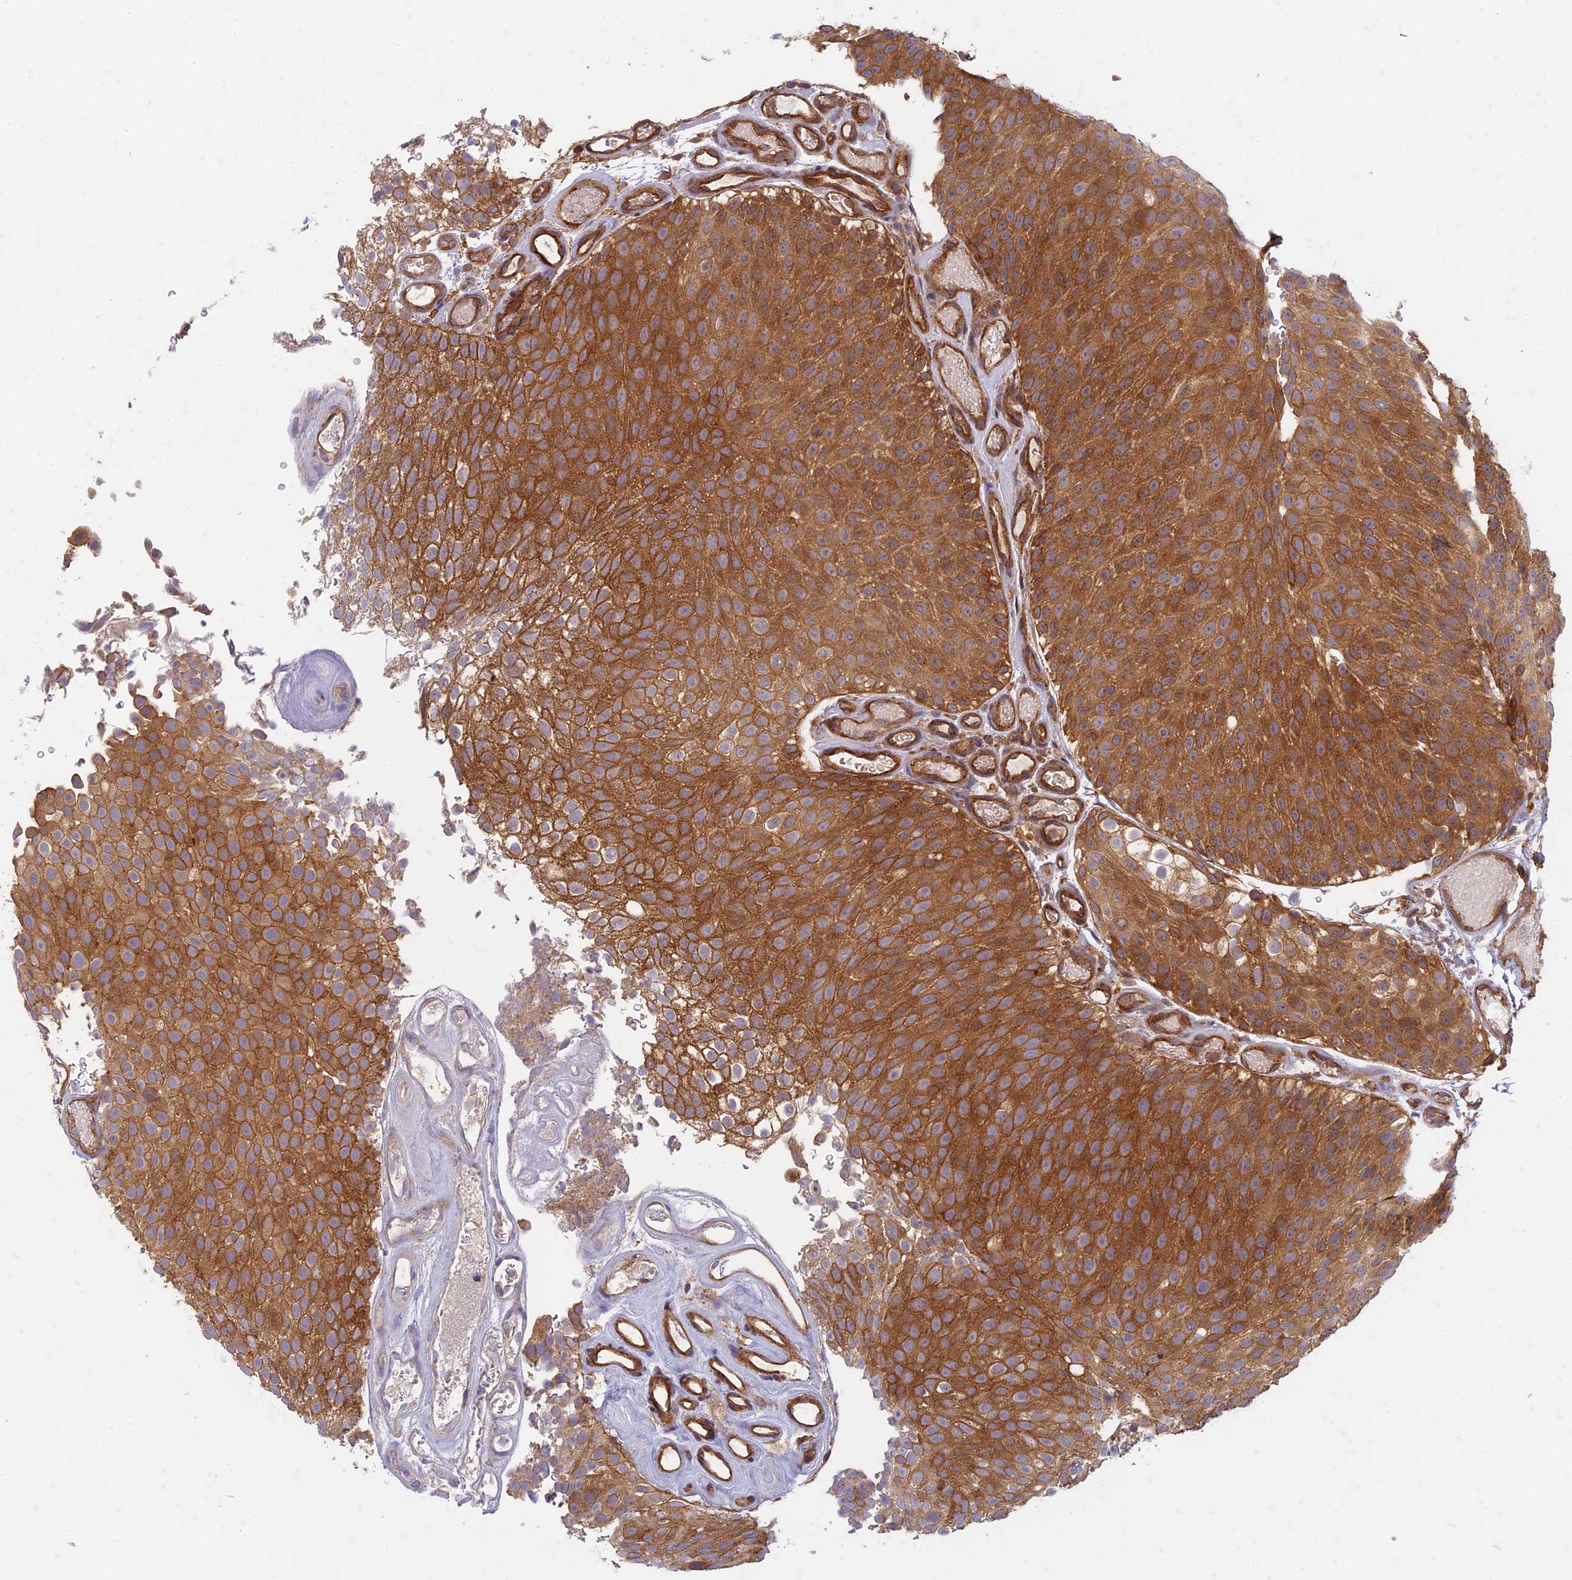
{"staining": {"intensity": "strong", "quantity": ">75%", "location": "cytoplasmic/membranous"}, "tissue": "urothelial cancer", "cell_type": "Tumor cells", "image_type": "cancer", "snomed": [{"axis": "morphology", "description": "Urothelial carcinoma, Low grade"}, {"axis": "topography", "description": "Urinary bladder"}], "caption": "Immunohistochemistry of human urothelial cancer shows high levels of strong cytoplasmic/membranous expression in about >75% of tumor cells. (DAB IHC with brightfield microscopy, high magnification).", "gene": "TCF25", "patient": {"sex": "male", "age": 78}}